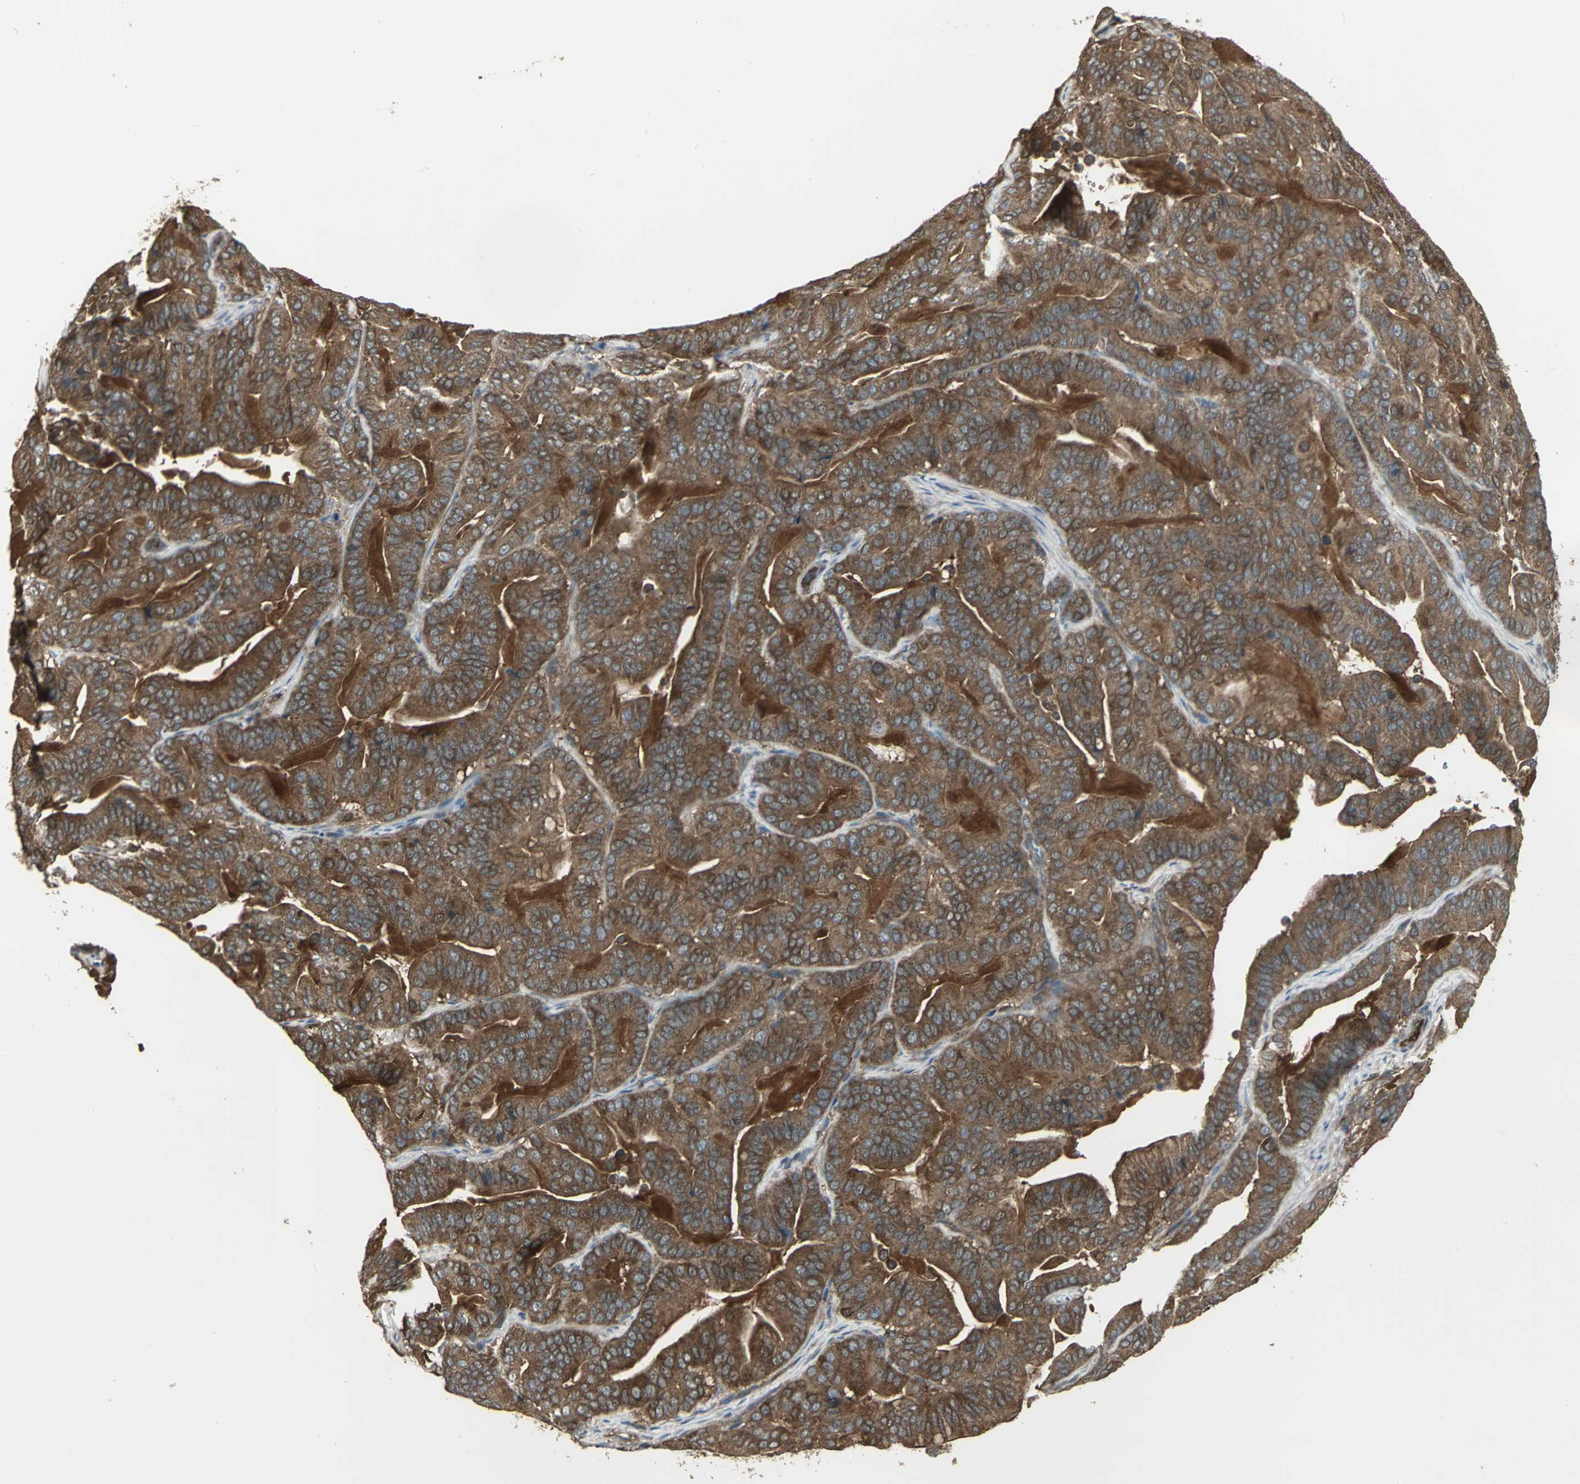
{"staining": {"intensity": "strong", "quantity": ">75%", "location": "cytoplasmic/membranous"}, "tissue": "pancreatic cancer", "cell_type": "Tumor cells", "image_type": "cancer", "snomed": [{"axis": "morphology", "description": "Adenocarcinoma, NOS"}, {"axis": "topography", "description": "Pancreas"}], "caption": "Protein expression analysis of adenocarcinoma (pancreatic) demonstrates strong cytoplasmic/membranous staining in approximately >75% of tumor cells.", "gene": "PRXL2B", "patient": {"sex": "male", "age": 63}}